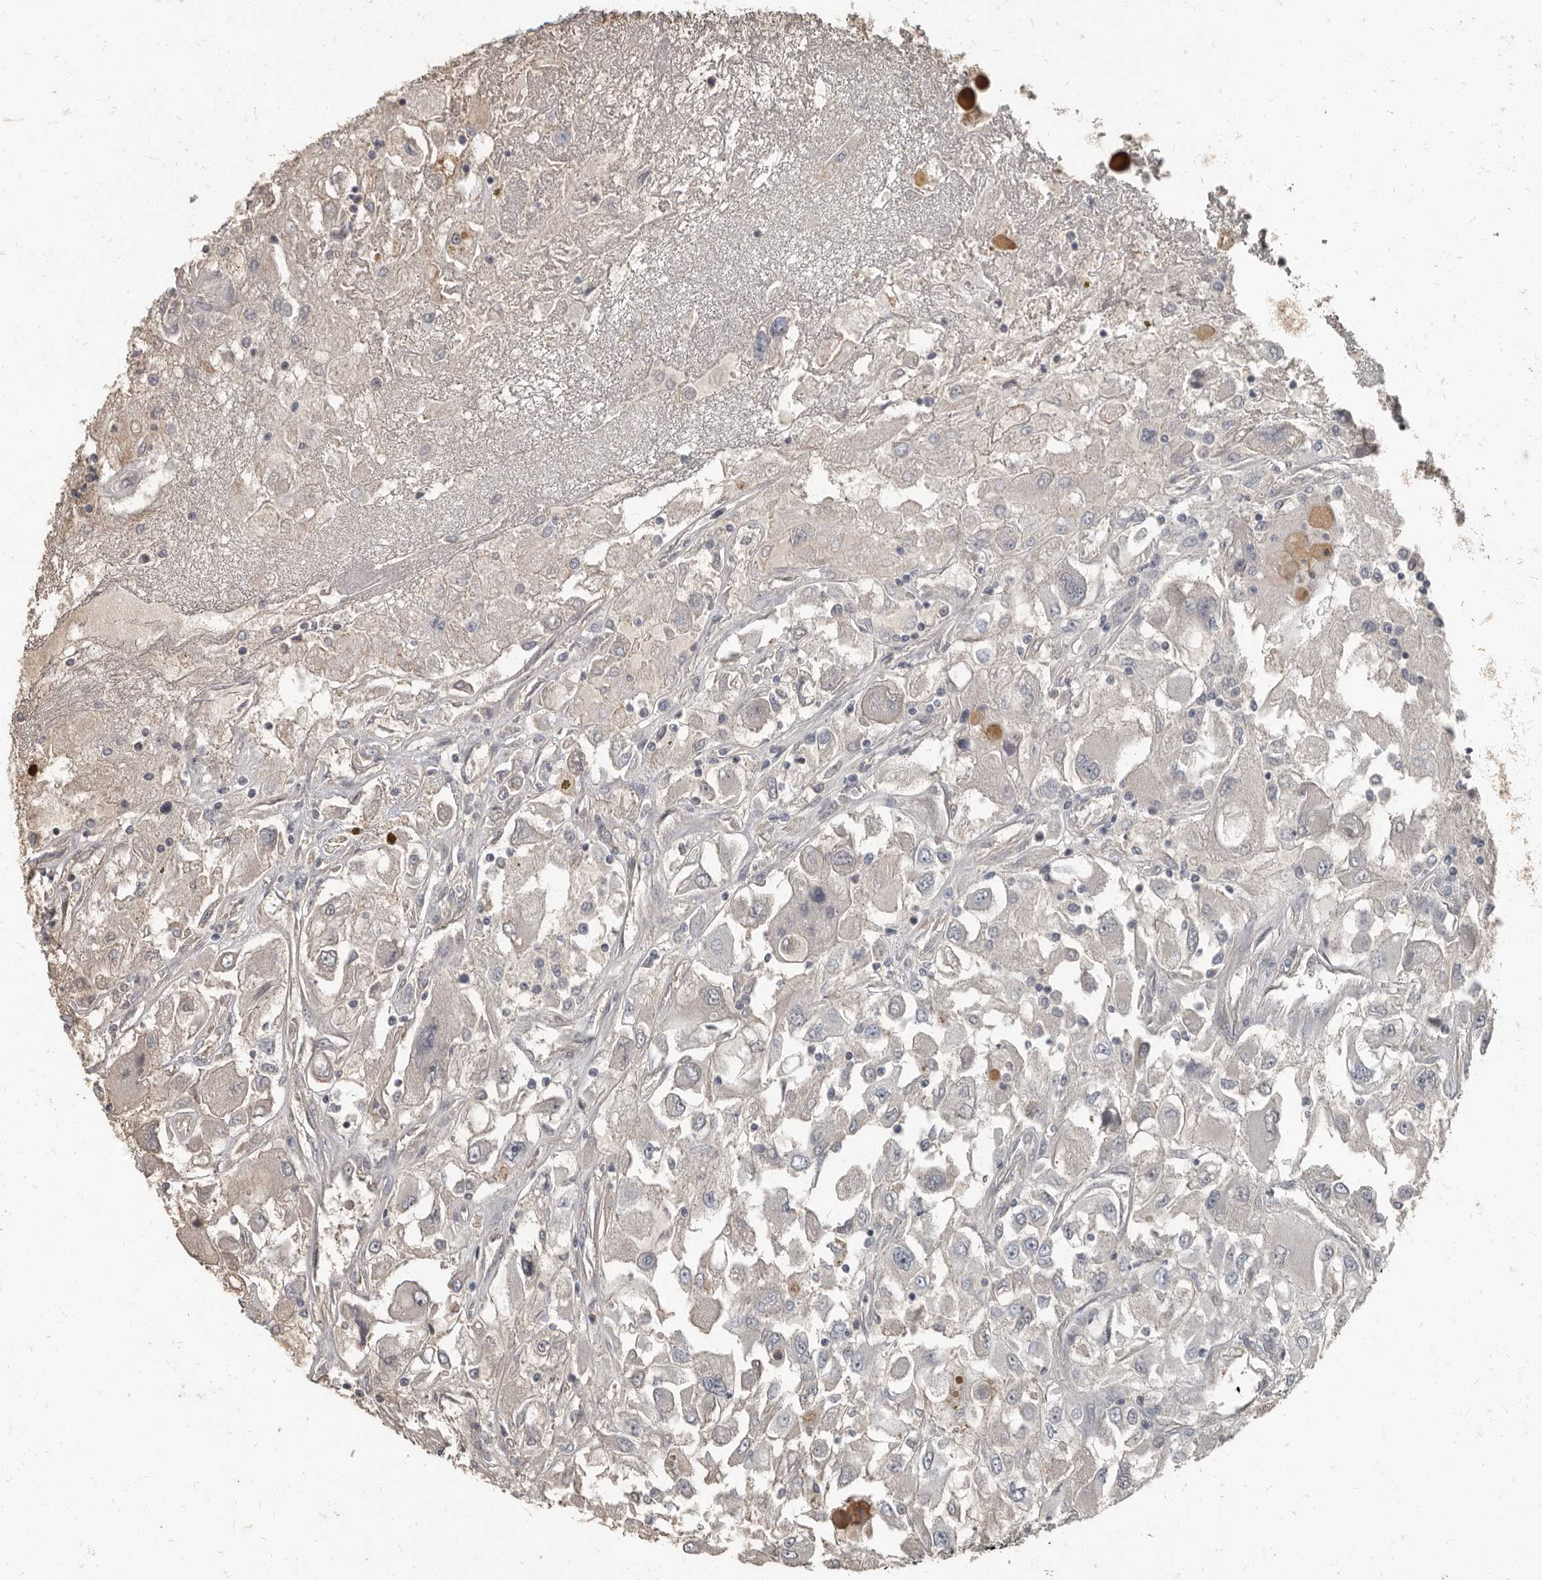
{"staining": {"intensity": "negative", "quantity": "none", "location": "none"}, "tissue": "renal cancer", "cell_type": "Tumor cells", "image_type": "cancer", "snomed": [{"axis": "morphology", "description": "Adenocarcinoma, NOS"}, {"axis": "topography", "description": "Kidney"}], "caption": "Immunohistochemical staining of renal cancer displays no significant positivity in tumor cells.", "gene": "CA6", "patient": {"sex": "female", "age": 52}}